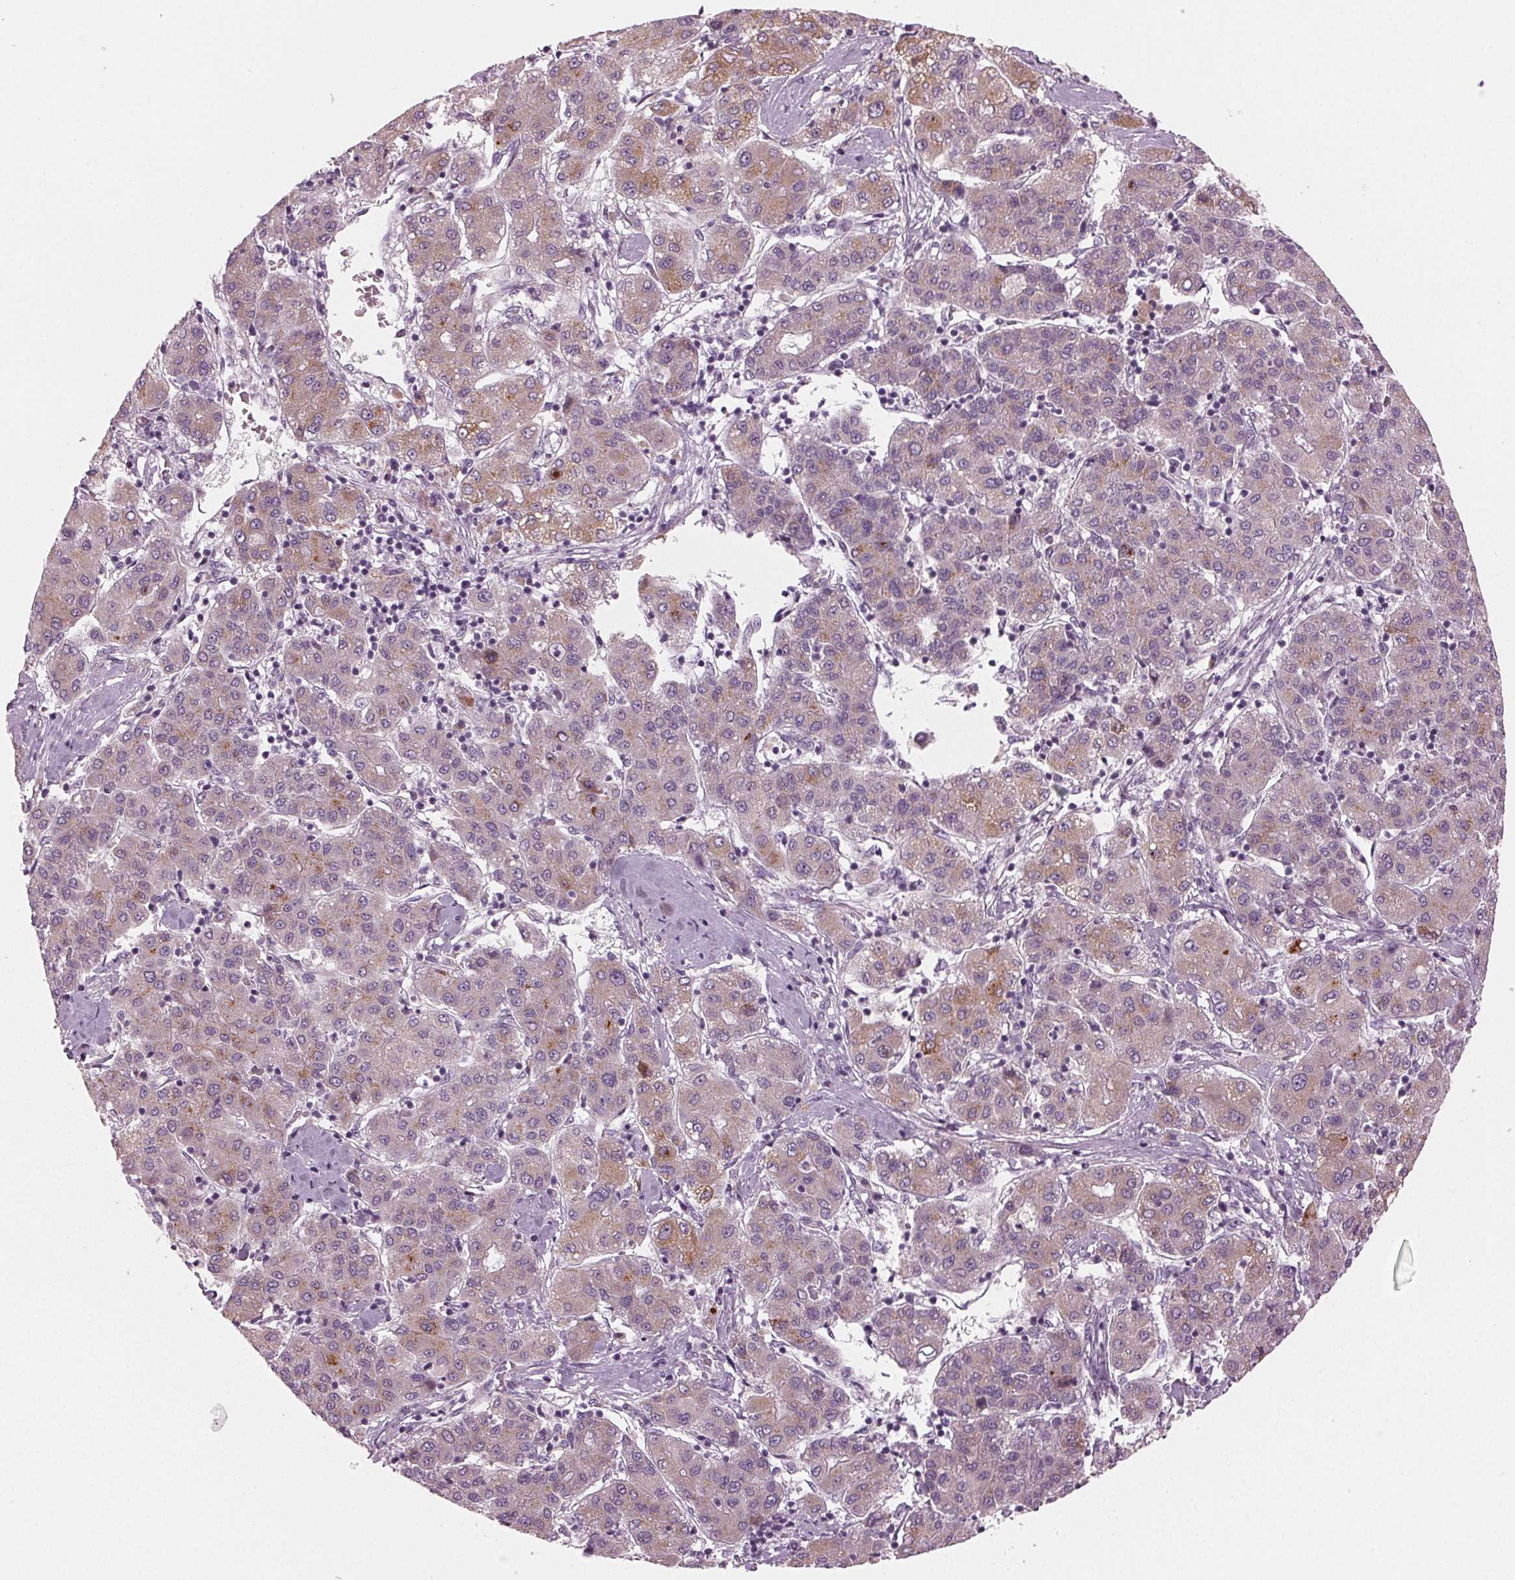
{"staining": {"intensity": "weak", "quantity": "25%-75%", "location": "cytoplasmic/membranous"}, "tissue": "liver cancer", "cell_type": "Tumor cells", "image_type": "cancer", "snomed": [{"axis": "morphology", "description": "Carcinoma, Hepatocellular, NOS"}, {"axis": "topography", "description": "Liver"}], "caption": "Hepatocellular carcinoma (liver) stained with IHC reveals weak cytoplasmic/membranous expression in about 25%-75% of tumor cells.", "gene": "PRAP1", "patient": {"sex": "male", "age": 65}}